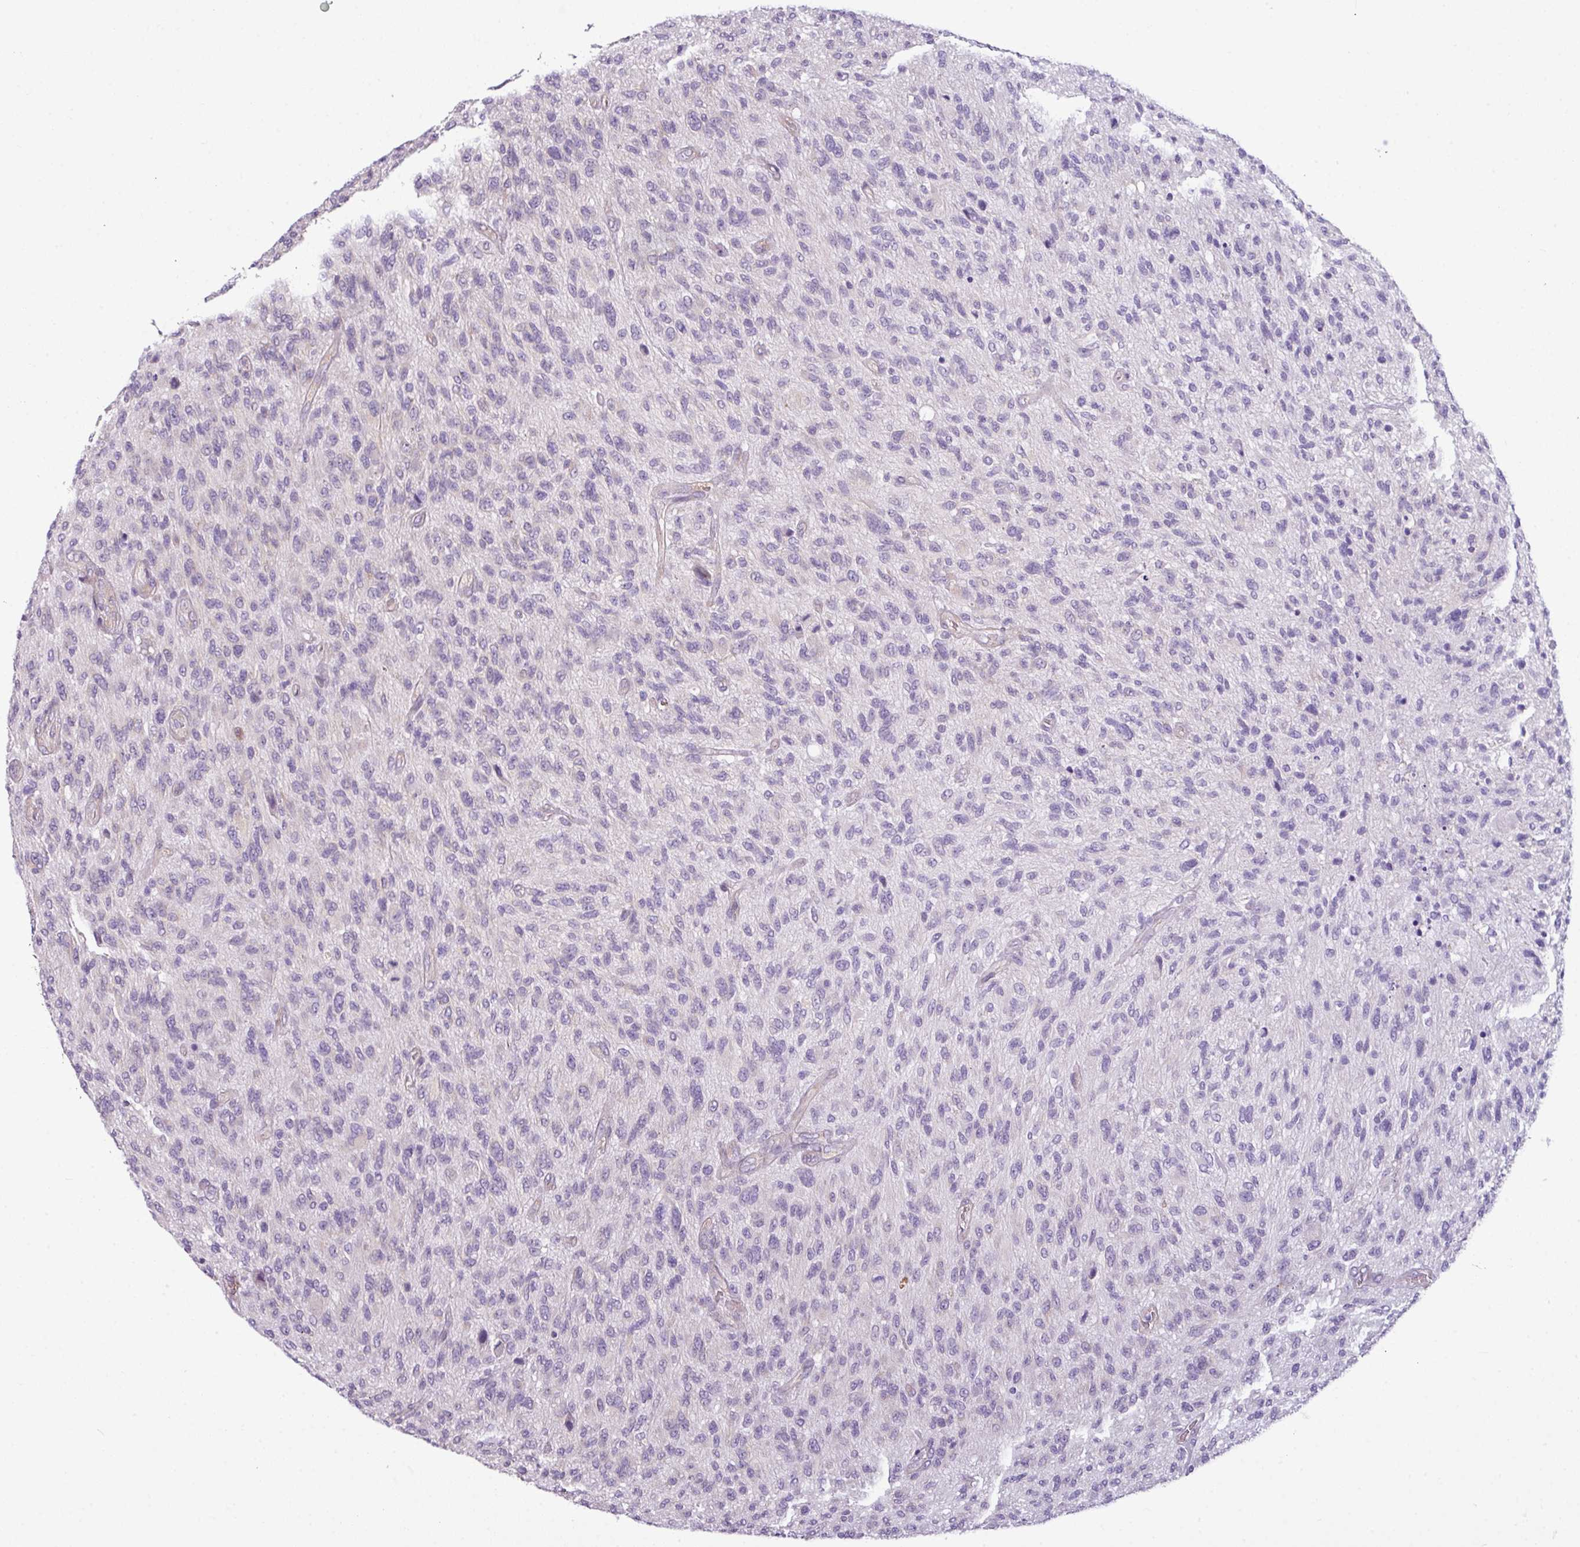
{"staining": {"intensity": "negative", "quantity": "none", "location": "none"}, "tissue": "glioma", "cell_type": "Tumor cells", "image_type": "cancer", "snomed": [{"axis": "morphology", "description": "Glioma, malignant, High grade"}, {"axis": "topography", "description": "Brain"}], "caption": "IHC photomicrograph of neoplastic tissue: human glioma stained with DAB (3,3'-diaminobenzidine) shows no significant protein staining in tumor cells.", "gene": "TOR1AIP2", "patient": {"sex": "male", "age": 47}}